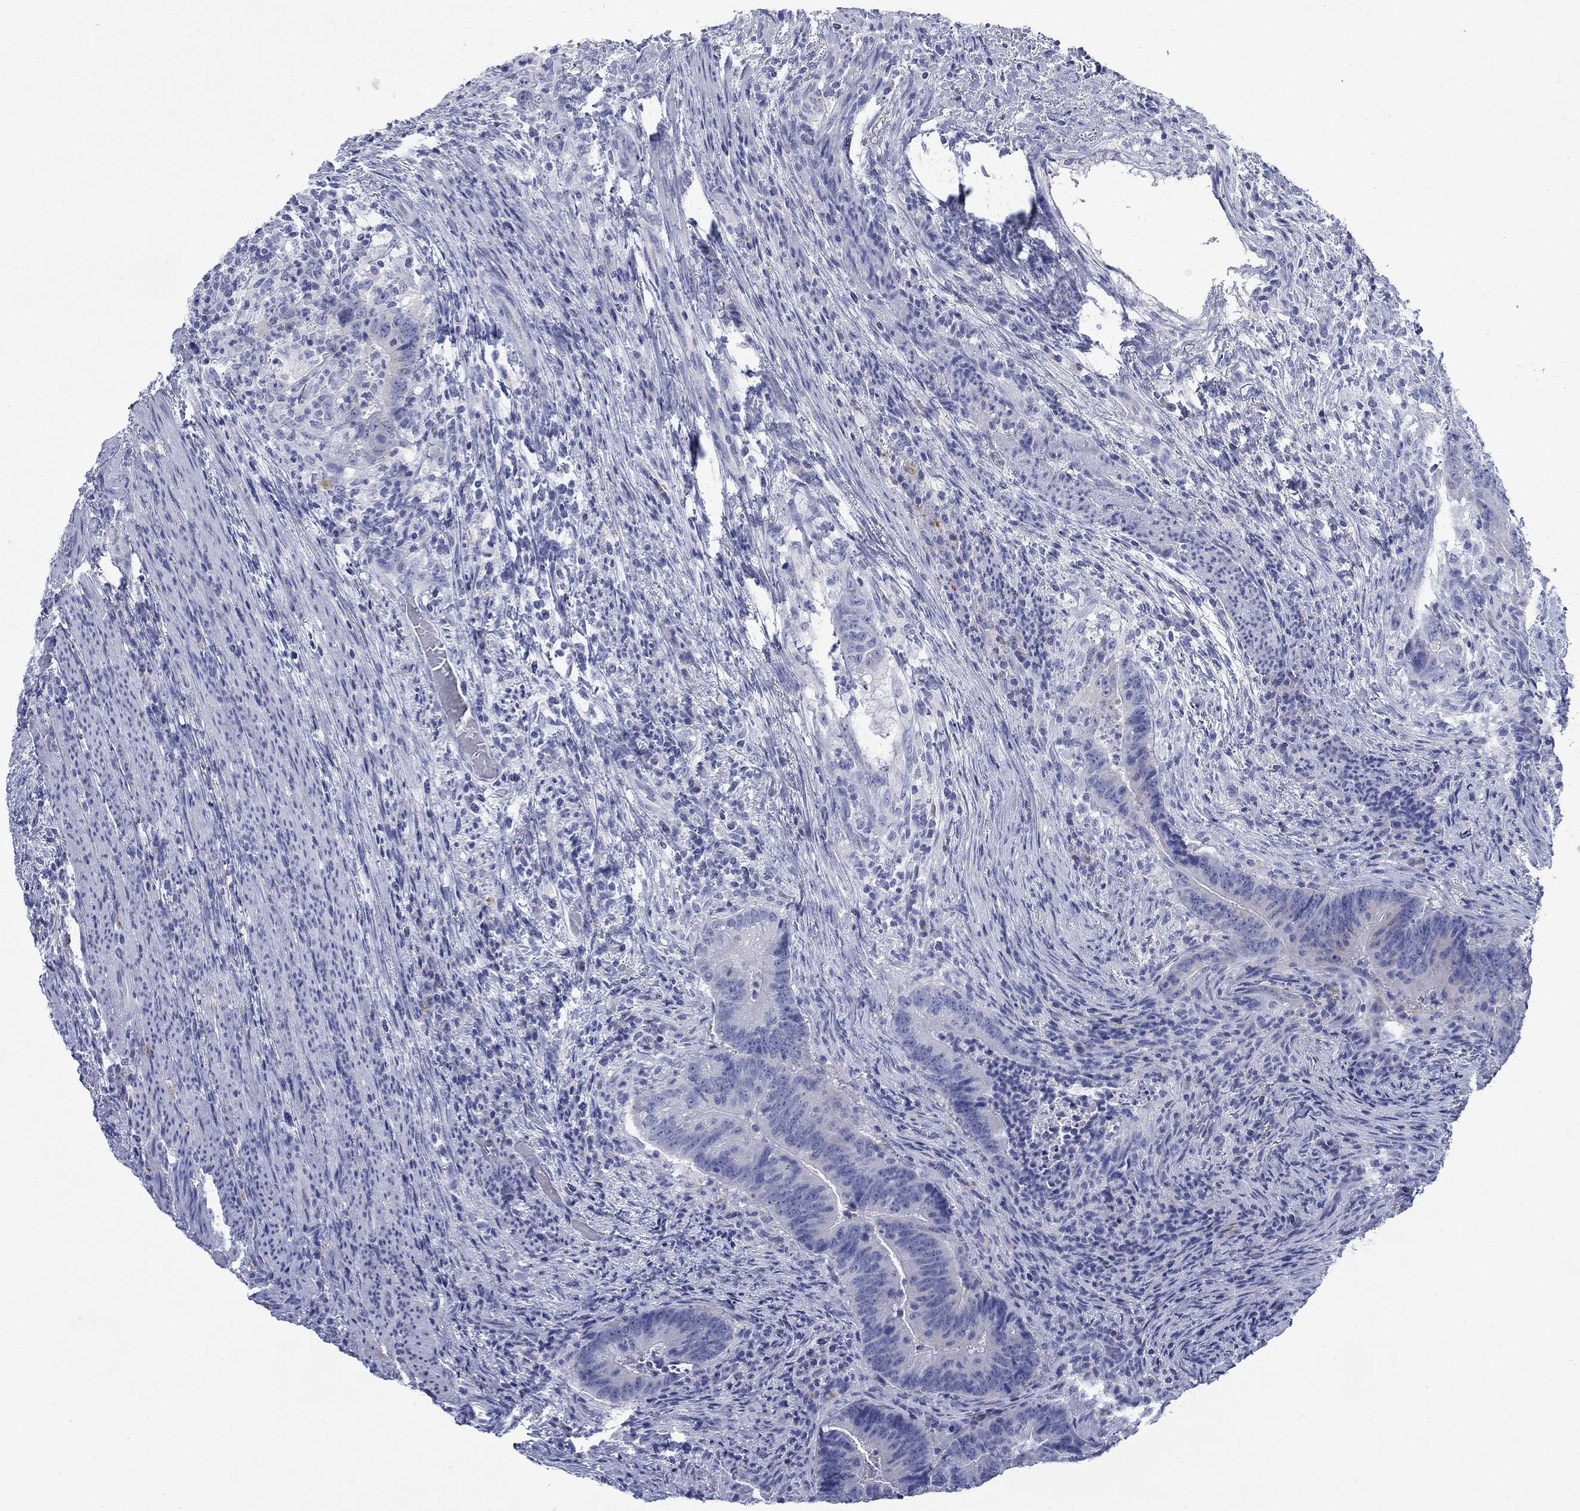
{"staining": {"intensity": "weak", "quantity": "<25%", "location": "cytoplasmic/membranous"}, "tissue": "colorectal cancer", "cell_type": "Tumor cells", "image_type": "cancer", "snomed": [{"axis": "morphology", "description": "Adenocarcinoma, NOS"}, {"axis": "topography", "description": "Colon"}], "caption": "Colorectal cancer (adenocarcinoma) stained for a protein using immunohistochemistry shows no staining tumor cells.", "gene": "IGF2BP3", "patient": {"sex": "female", "age": 87}}